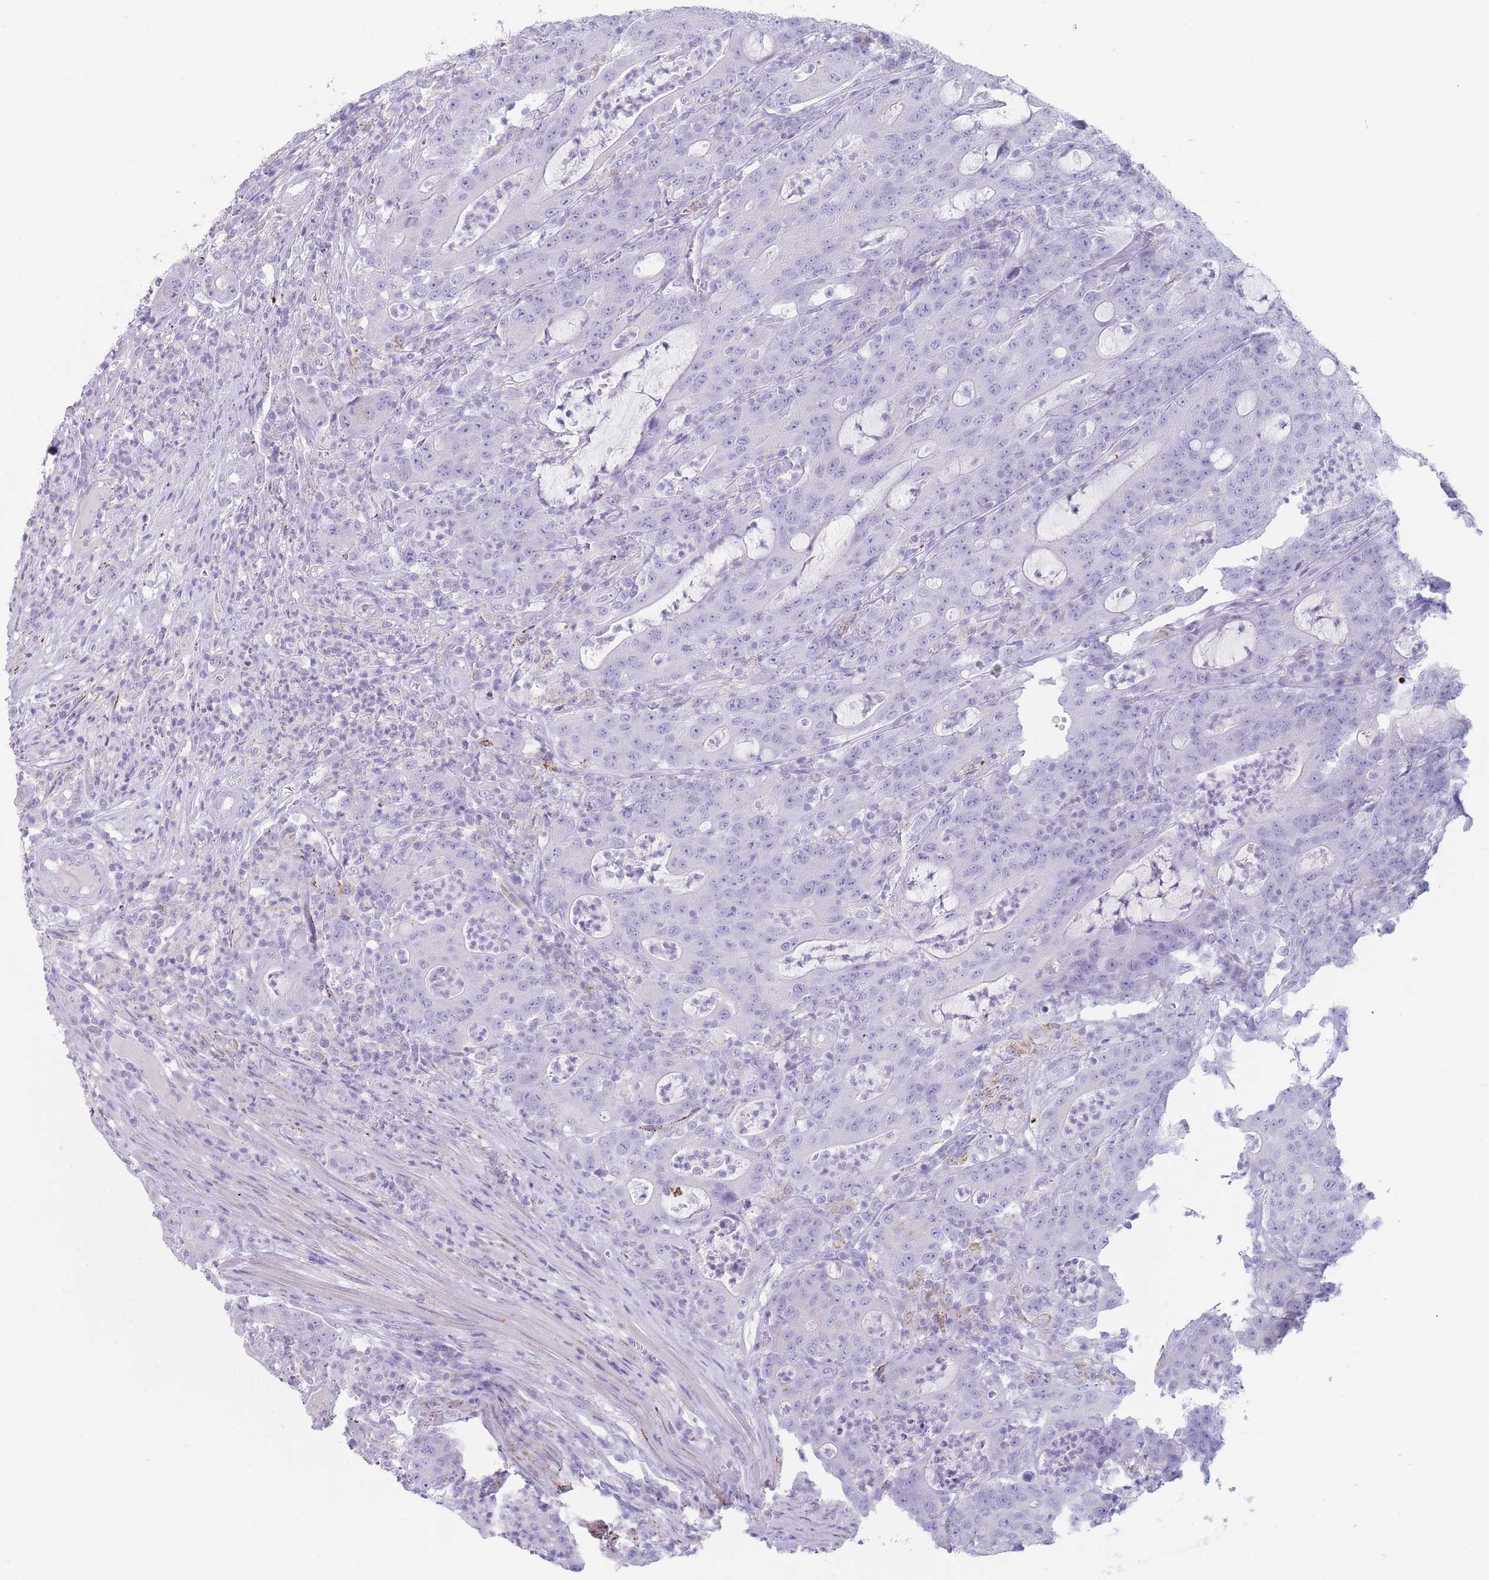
{"staining": {"intensity": "negative", "quantity": "none", "location": "none"}, "tissue": "colorectal cancer", "cell_type": "Tumor cells", "image_type": "cancer", "snomed": [{"axis": "morphology", "description": "Adenocarcinoma, NOS"}, {"axis": "topography", "description": "Colon"}], "caption": "The histopathology image displays no staining of tumor cells in colorectal cancer.", "gene": "GPR12", "patient": {"sex": "male", "age": 83}}